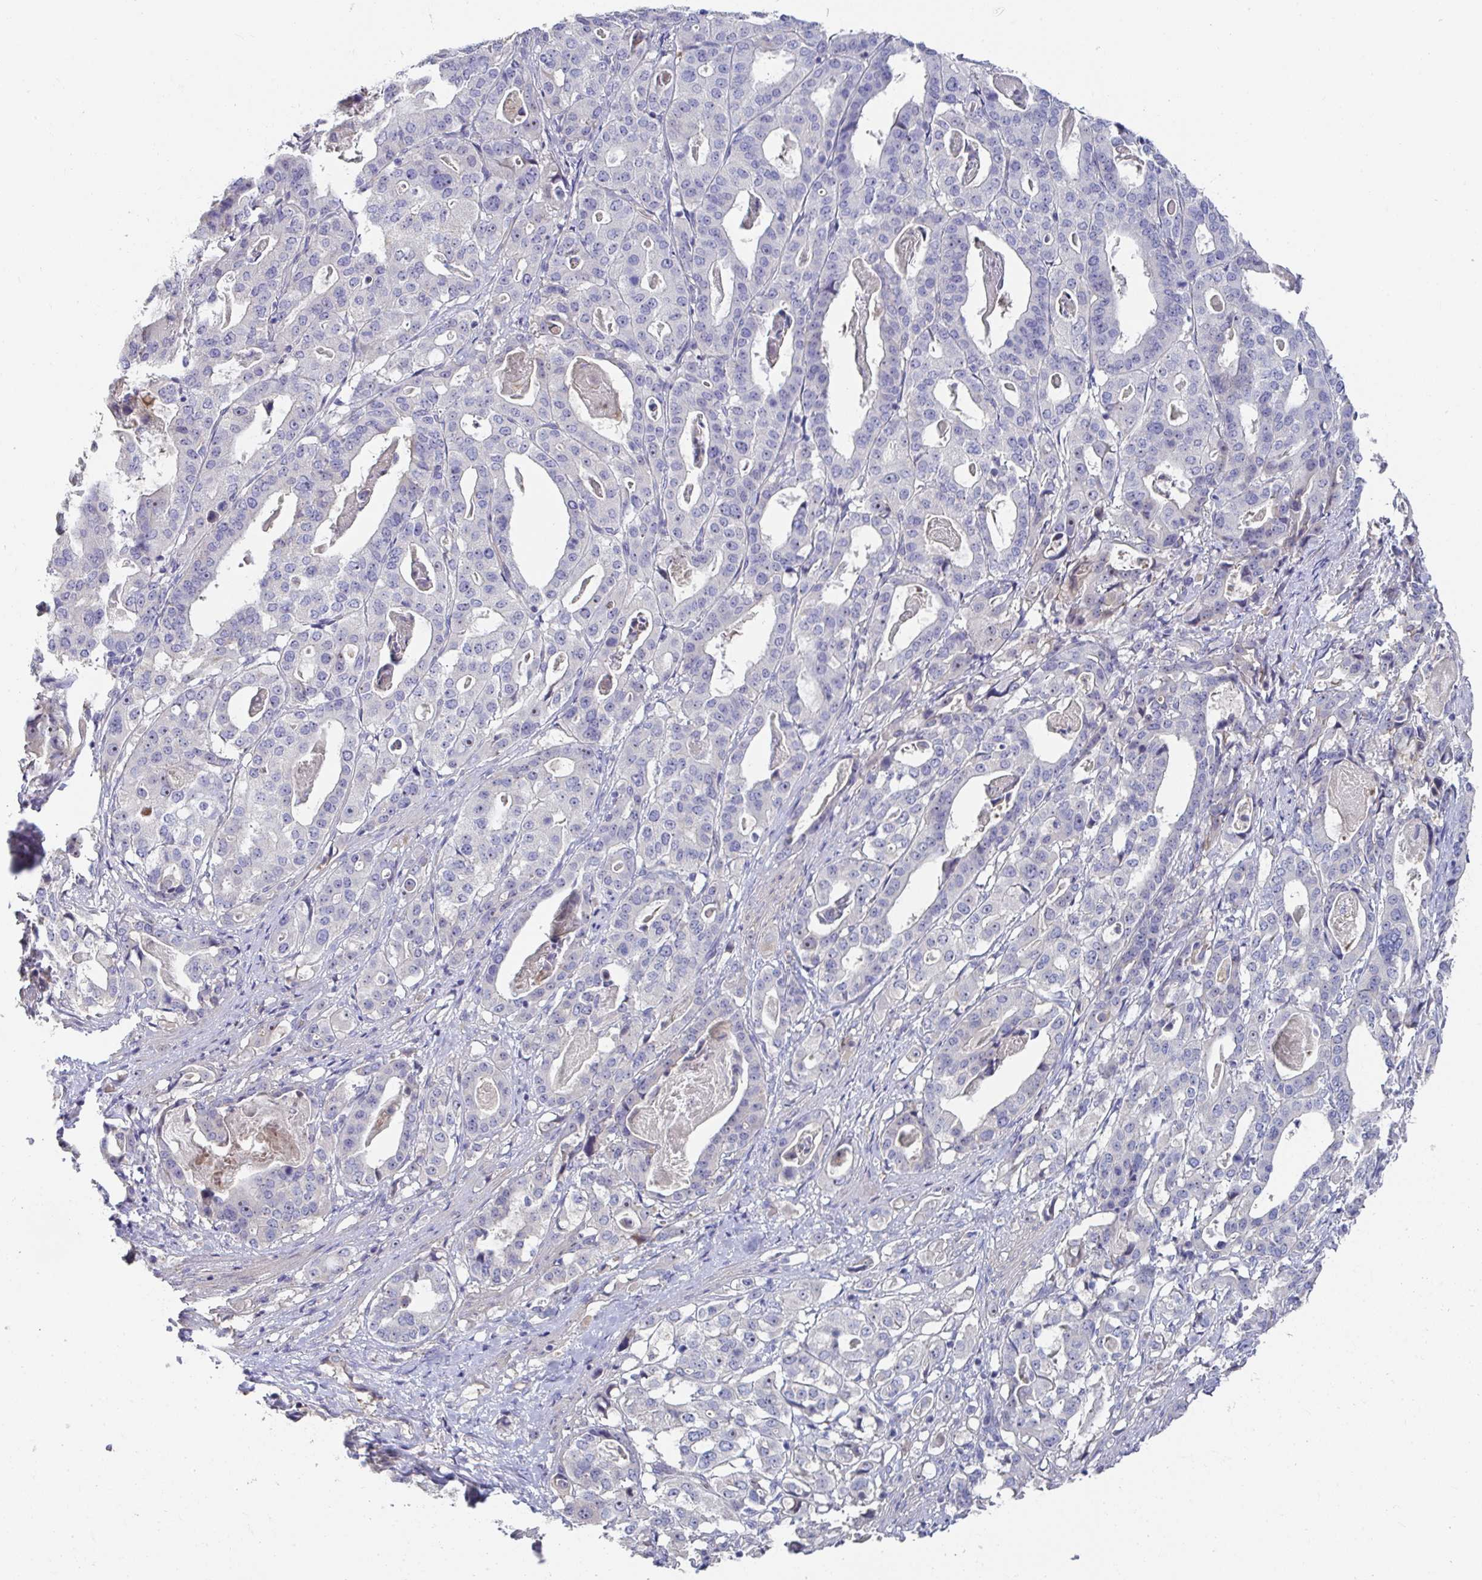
{"staining": {"intensity": "negative", "quantity": "none", "location": "none"}, "tissue": "stomach cancer", "cell_type": "Tumor cells", "image_type": "cancer", "snomed": [{"axis": "morphology", "description": "Adenocarcinoma, NOS"}, {"axis": "topography", "description": "Stomach"}], "caption": "Immunohistochemistry micrograph of neoplastic tissue: stomach adenocarcinoma stained with DAB displays no significant protein staining in tumor cells. The staining is performed using DAB (3,3'-diaminobenzidine) brown chromogen with nuclei counter-stained in using hematoxylin.", "gene": "ANO5", "patient": {"sex": "male", "age": 48}}